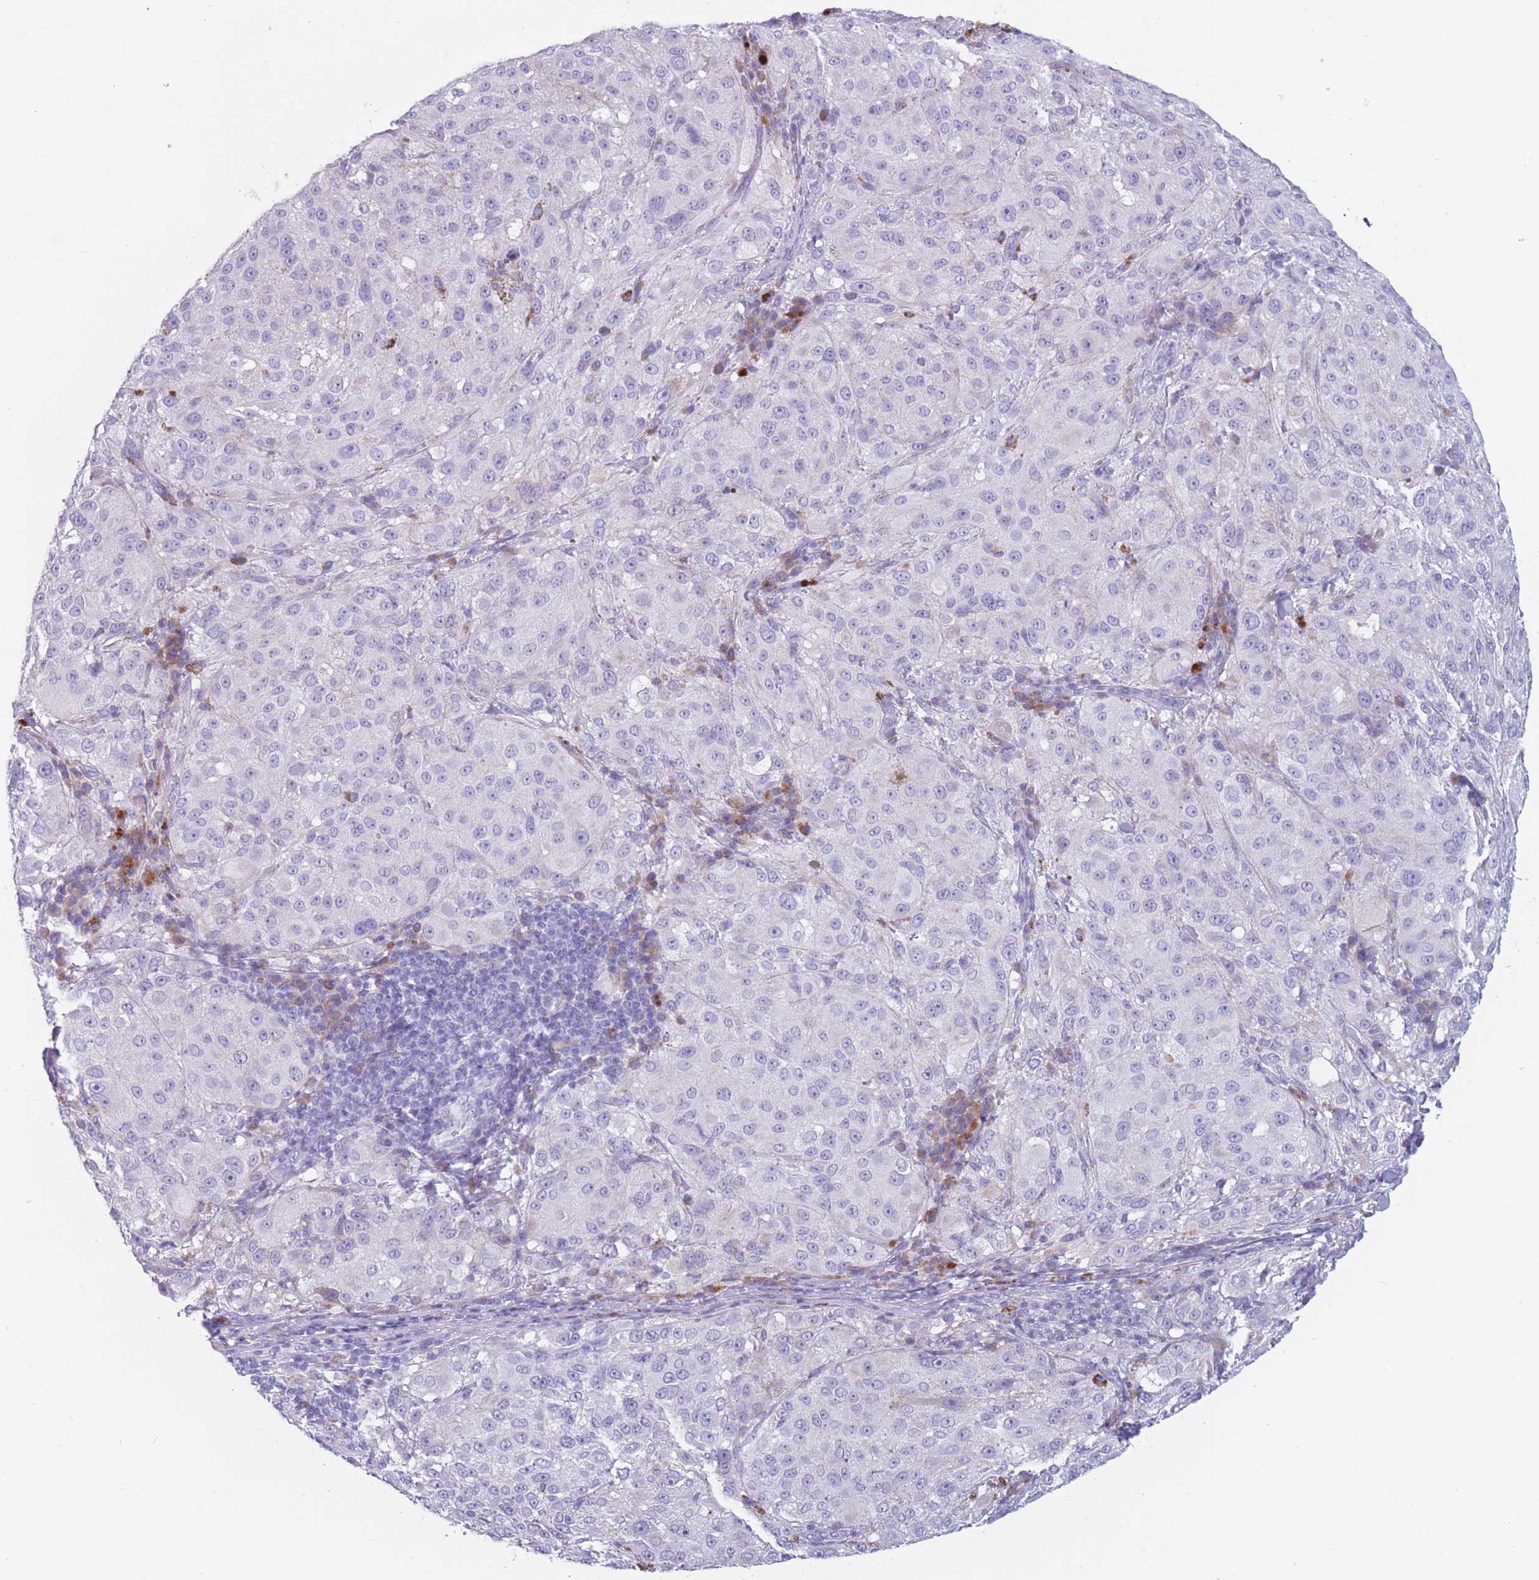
{"staining": {"intensity": "negative", "quantity": "none", "location": "none"}, "tissue": "melanoma", "cell_type": "Tumor cells", "image_type": "cancer", "snomed": [{"axis": "morphology", "description": "Necrosis, NOS"}, {"axis": "morphology", "description": "Malignant melanoma, NOS"}, {"axis": "topography", "description": "Skin"}], "caption": "An immunohistochemistry (IHC) histopathology image of melanoma is shown. There is no staining in tumor cells of melanoma.", "gene": "COL27A1", "patient": {"sex": "female", "age": 87}}